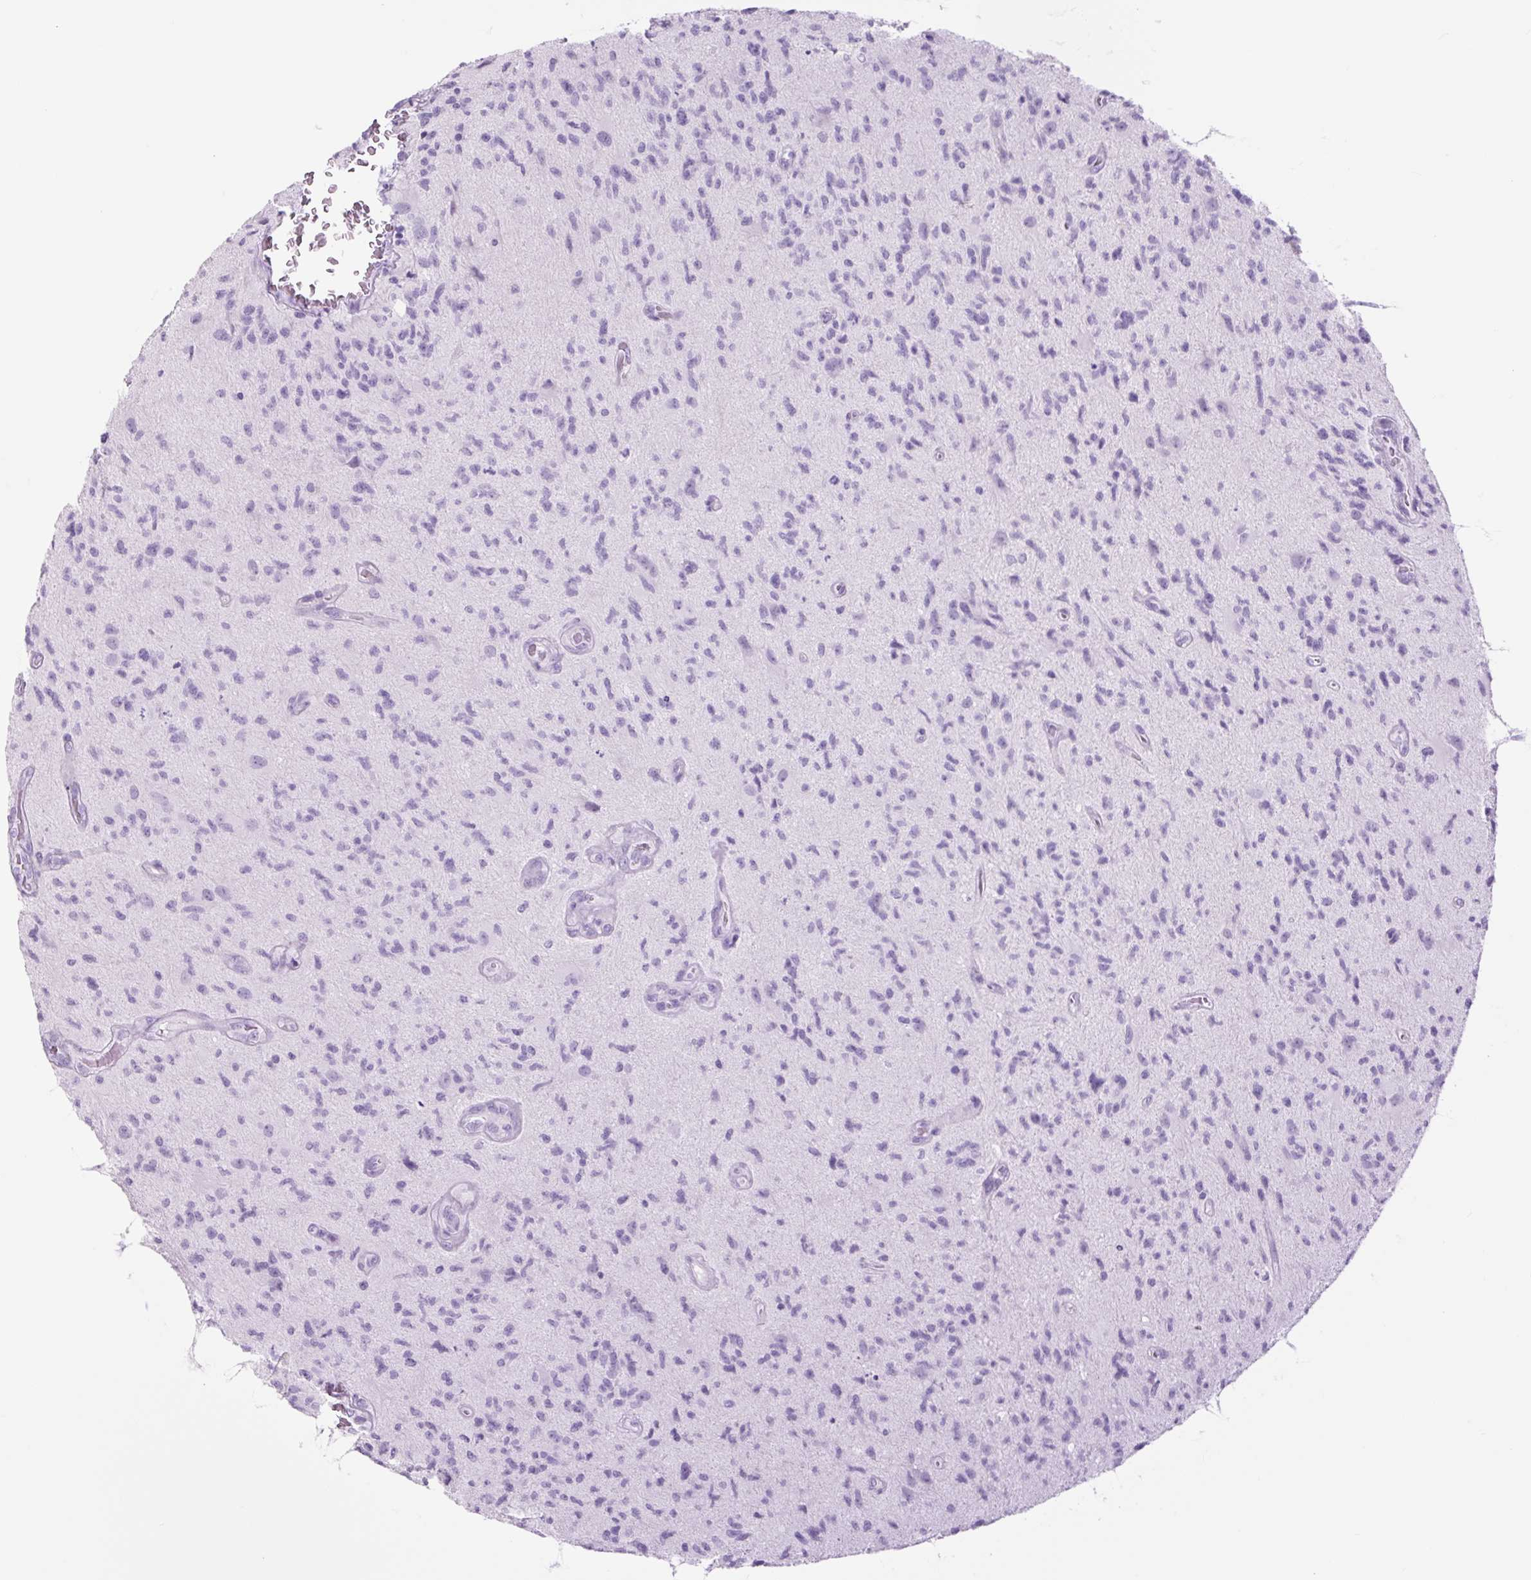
{"staining": {"intensity": "negative", "quantity": "none", "location": "none"}, "tissue": "glioma", "cell_type": "Tumor cells", "image_type": "cancer", "snomed": [{"axis": "morphology", "description": "Glioma, malignant, High grade"}, {"axis": "topography", "description": "Brain"}], "caption": "Immunohistochemical staining of human high-grade glioma (malignant) demonstrates no significant positivity in tumor cells.", "gene": "TFF2", "patient": {"sex": "male", "age": 67}}